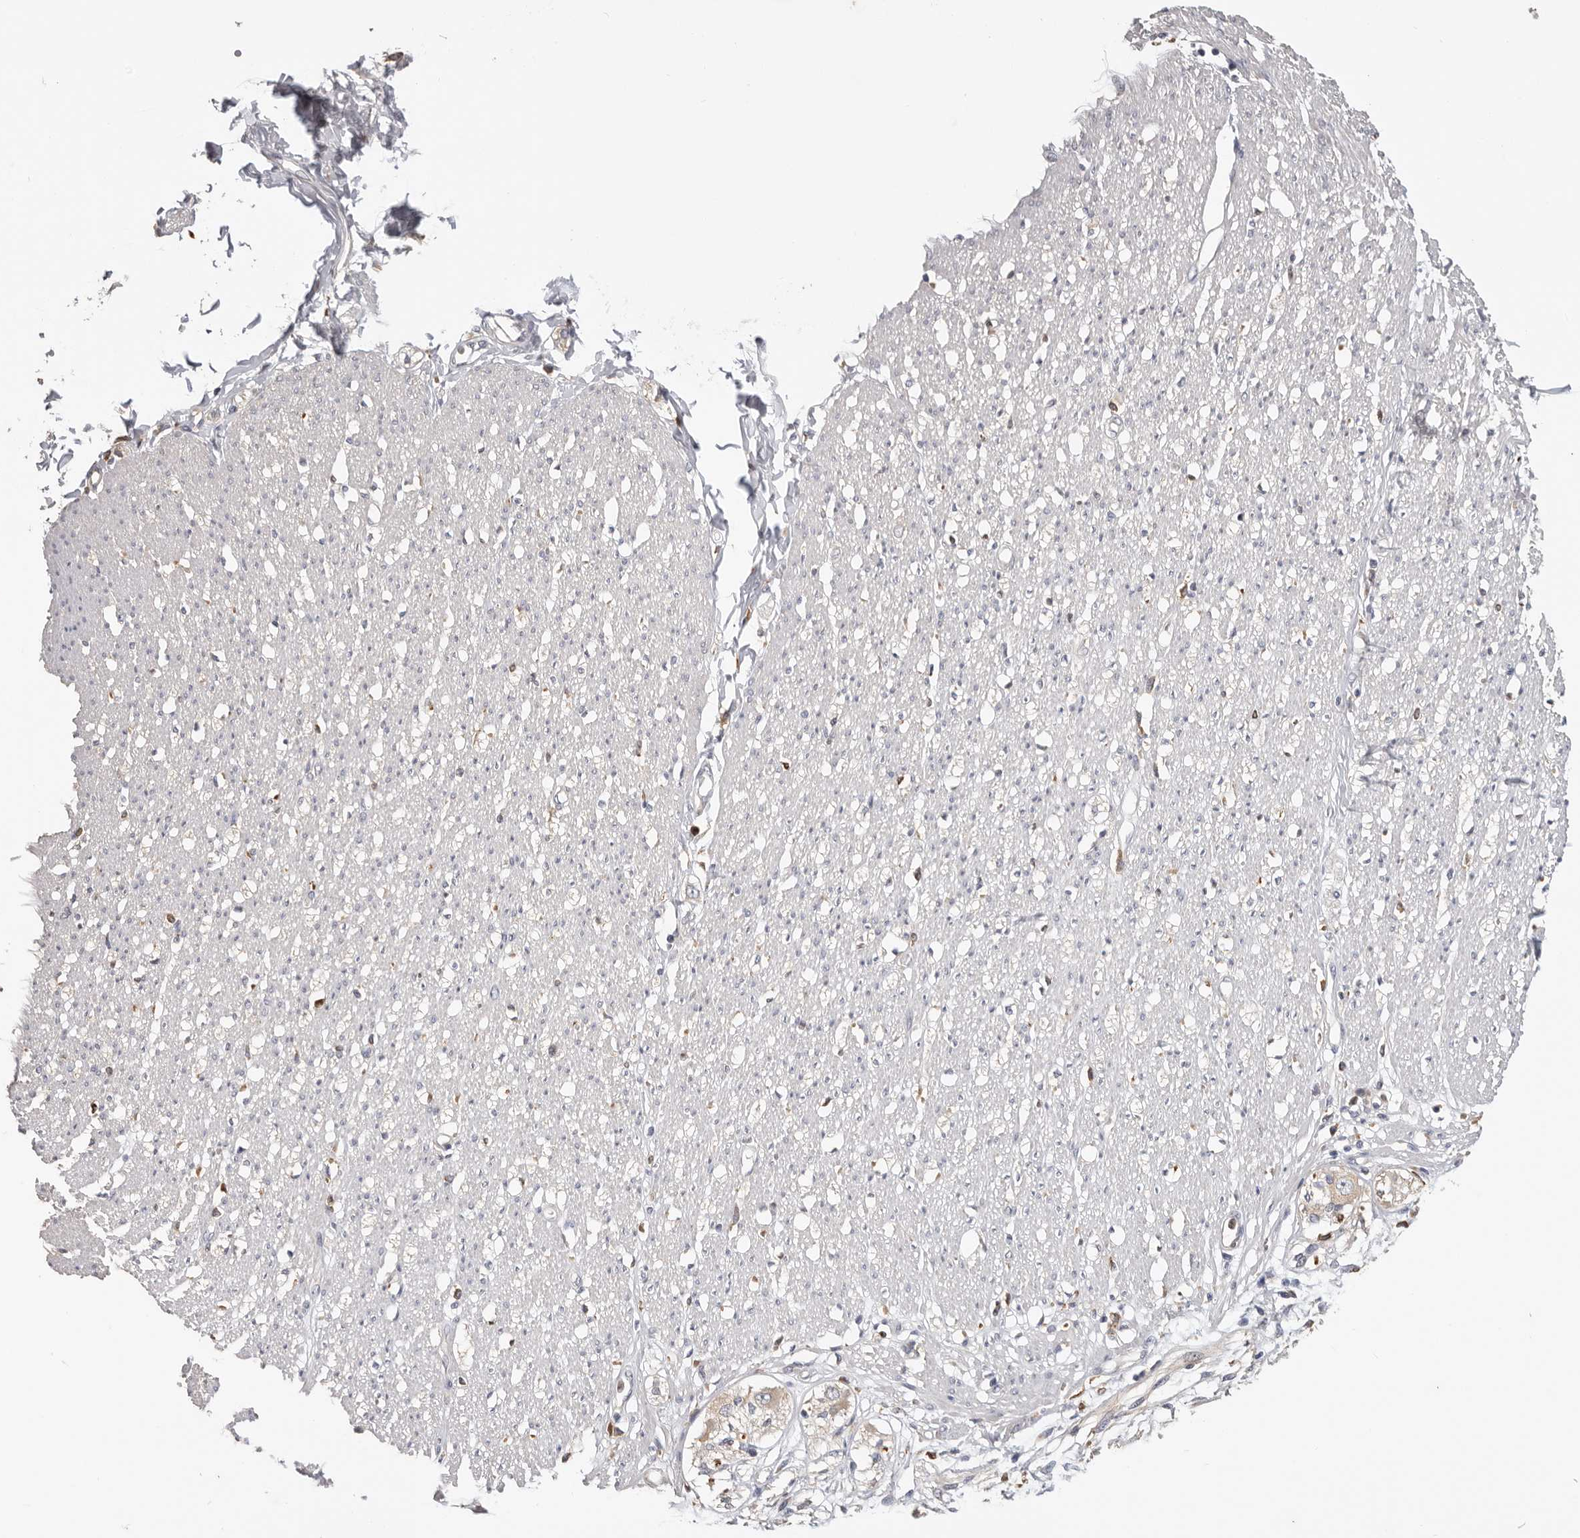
{"staining": {"intensity": "negative", "quantity": "none", "location": "none"}, "tissue": "smooth muscle", "cell_type": "Smooth muscle cells", "image_type": "normal", "snomed": [{"axis": "morphology", "description": "Normal tissue, NOS"}, {"axis": "morphology", "description": "Adenocarcinoma, NOS"}, {"axis": "topography", "description": "Colon"}, {"axis": "topography", "description": "Peripheral nerve tissue"}], "caption": "This photomicrograph is of benign smooth muscle stained with immunohistochemistry (IHC) to label a protein in brown with the nuclei are counter-stained blue. There is no positivity in smooth muscle cells.", "gene": "TFRC", "patient": {"sex": "male", "age": 14}}